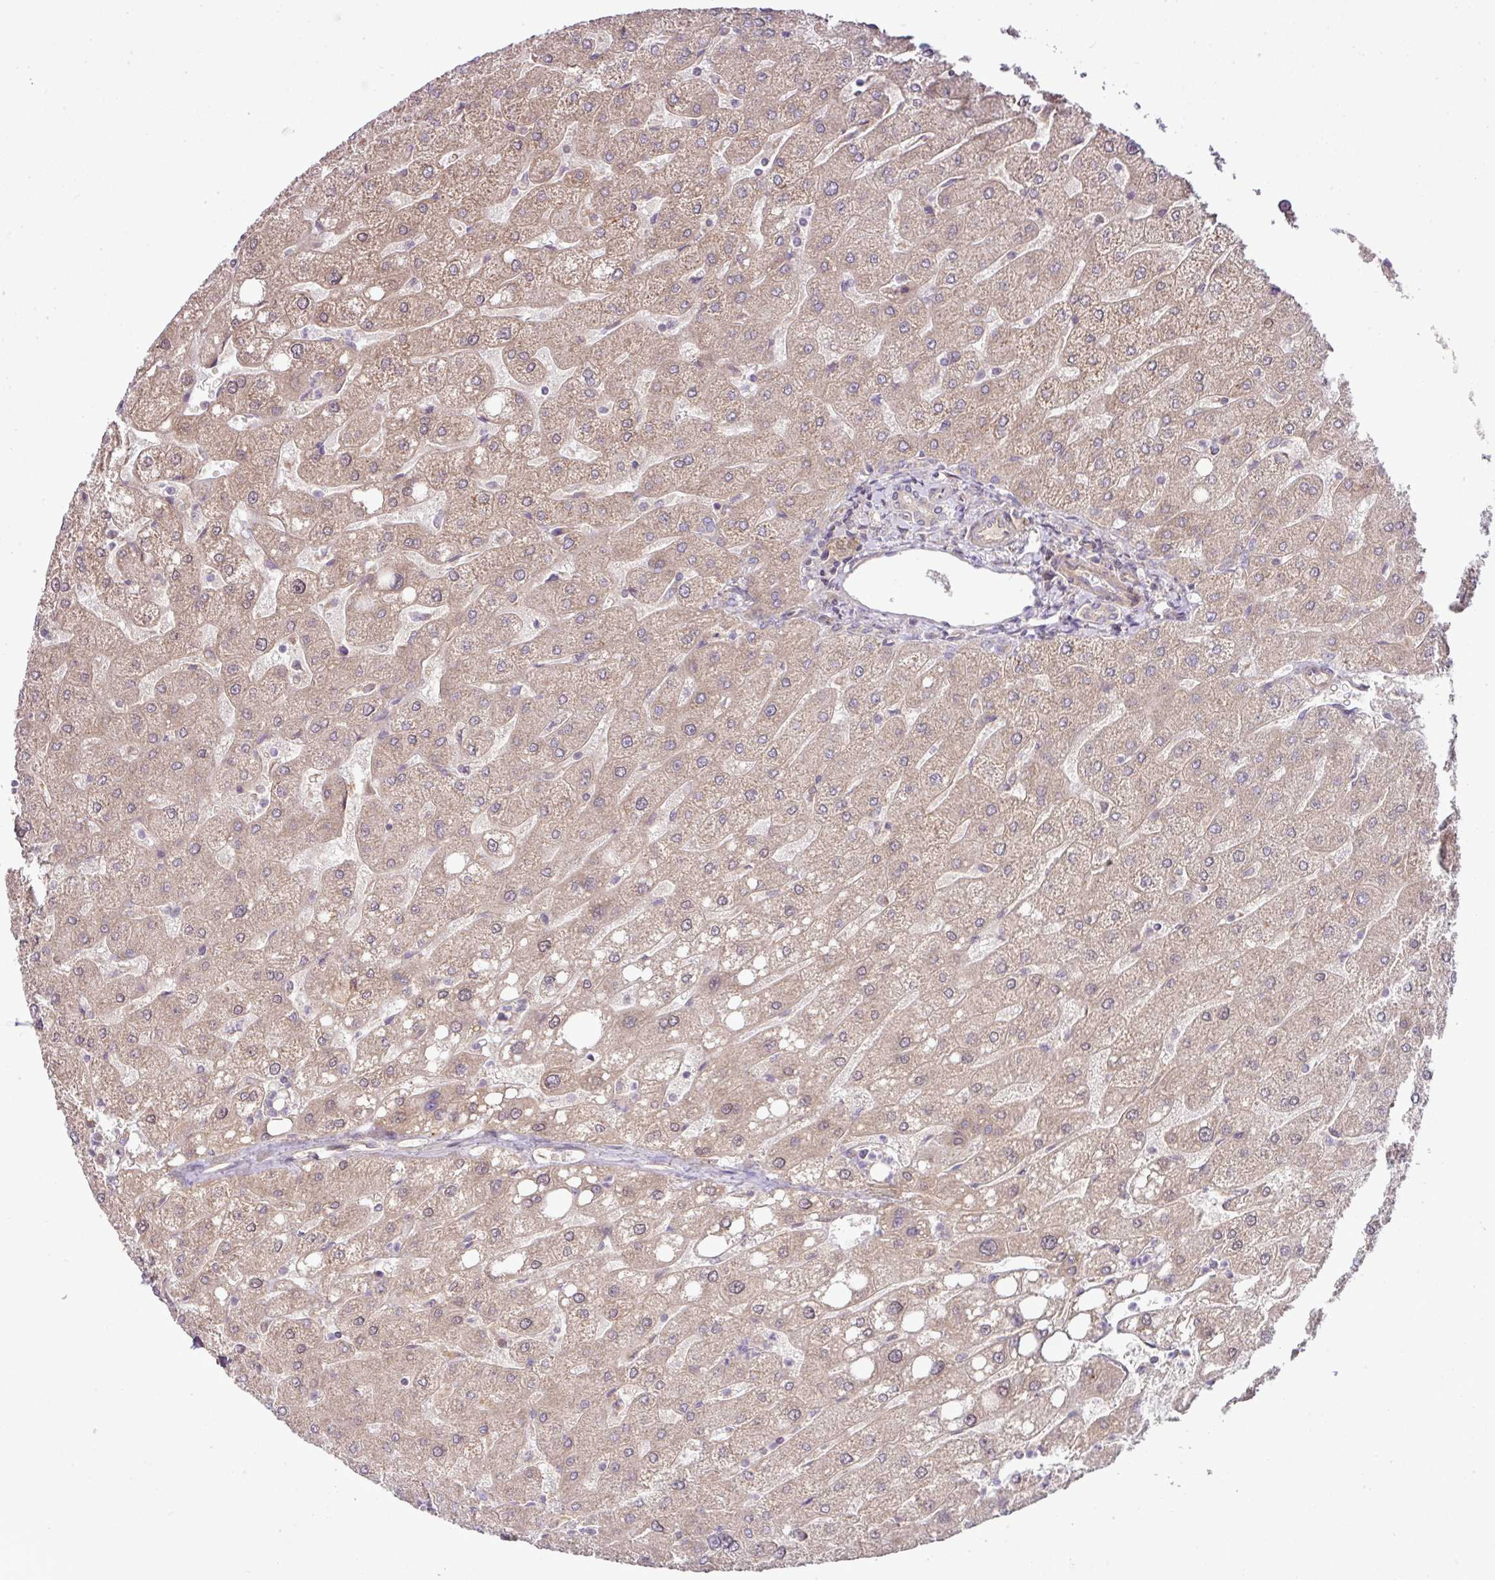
{"staining": {"intensity": "negative", "quantity": "none", "location": "none"}, "tissue": "liver", "cell_type": "Cholangiocytes", "image_type": "normal", "snomed": [{"axis": "morphology", "description": "Normal tissue, NOS"}, {"axis": "topography", "description": "Liver"}], "caption": "This is a micrograph of IHC staining of normal liver, which shows no positivity in cholangiocytes. Nuclei are stained in blue.", "gene": "COX18", "patient": {"sex": "male", "age": 67}}